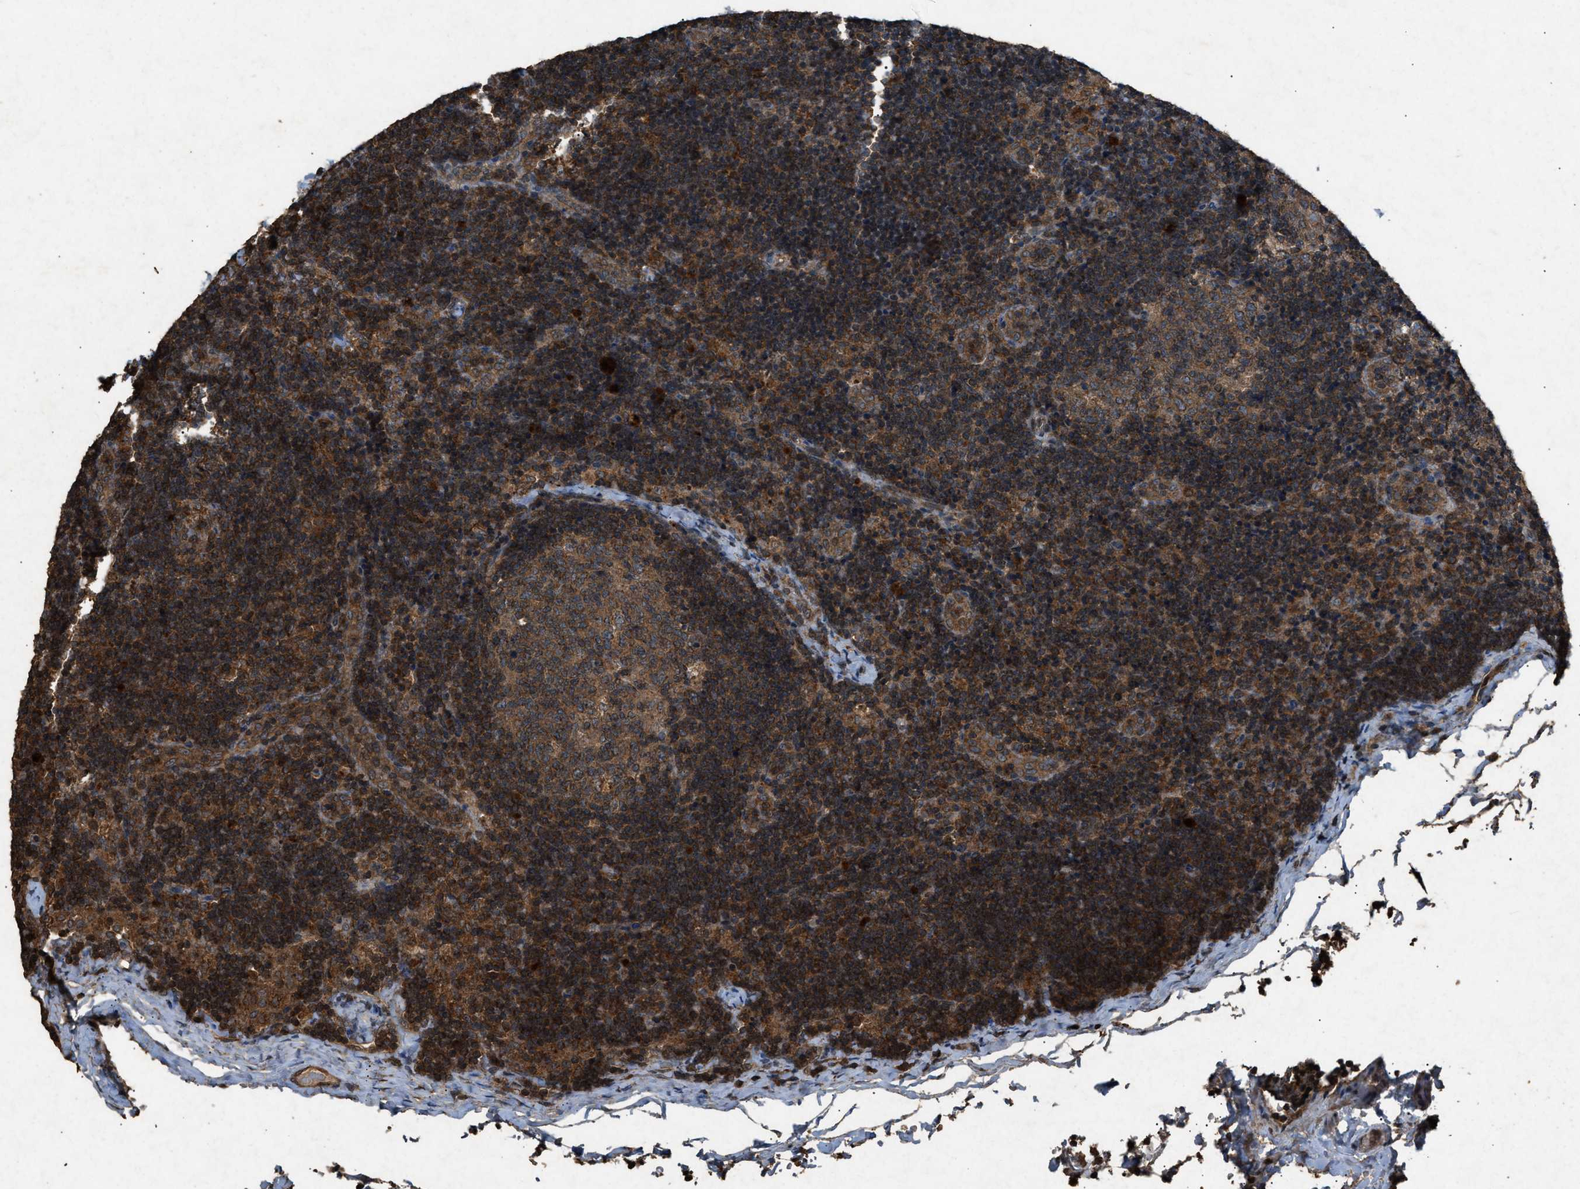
{"staining": {"intensity": "moderate", "quantity": ">75%", "location": "cytoplasmic/membranous"}, "tissue": "lymph node", "cell_type": "Germinal center cells", "image_type": "normal", "snomed": [{"axis": "morphology", "description": "Normal tissue, NOS"}, {"axis": "topography", "description": "Lymph node"}], "caption": "The immunohistochemical stain highlights moderate cytoplasmic/membranous expression in germinal center cells of normal lymph node.", "gene": "OAS1", "patient": {"sex": "female", "age": 14}}